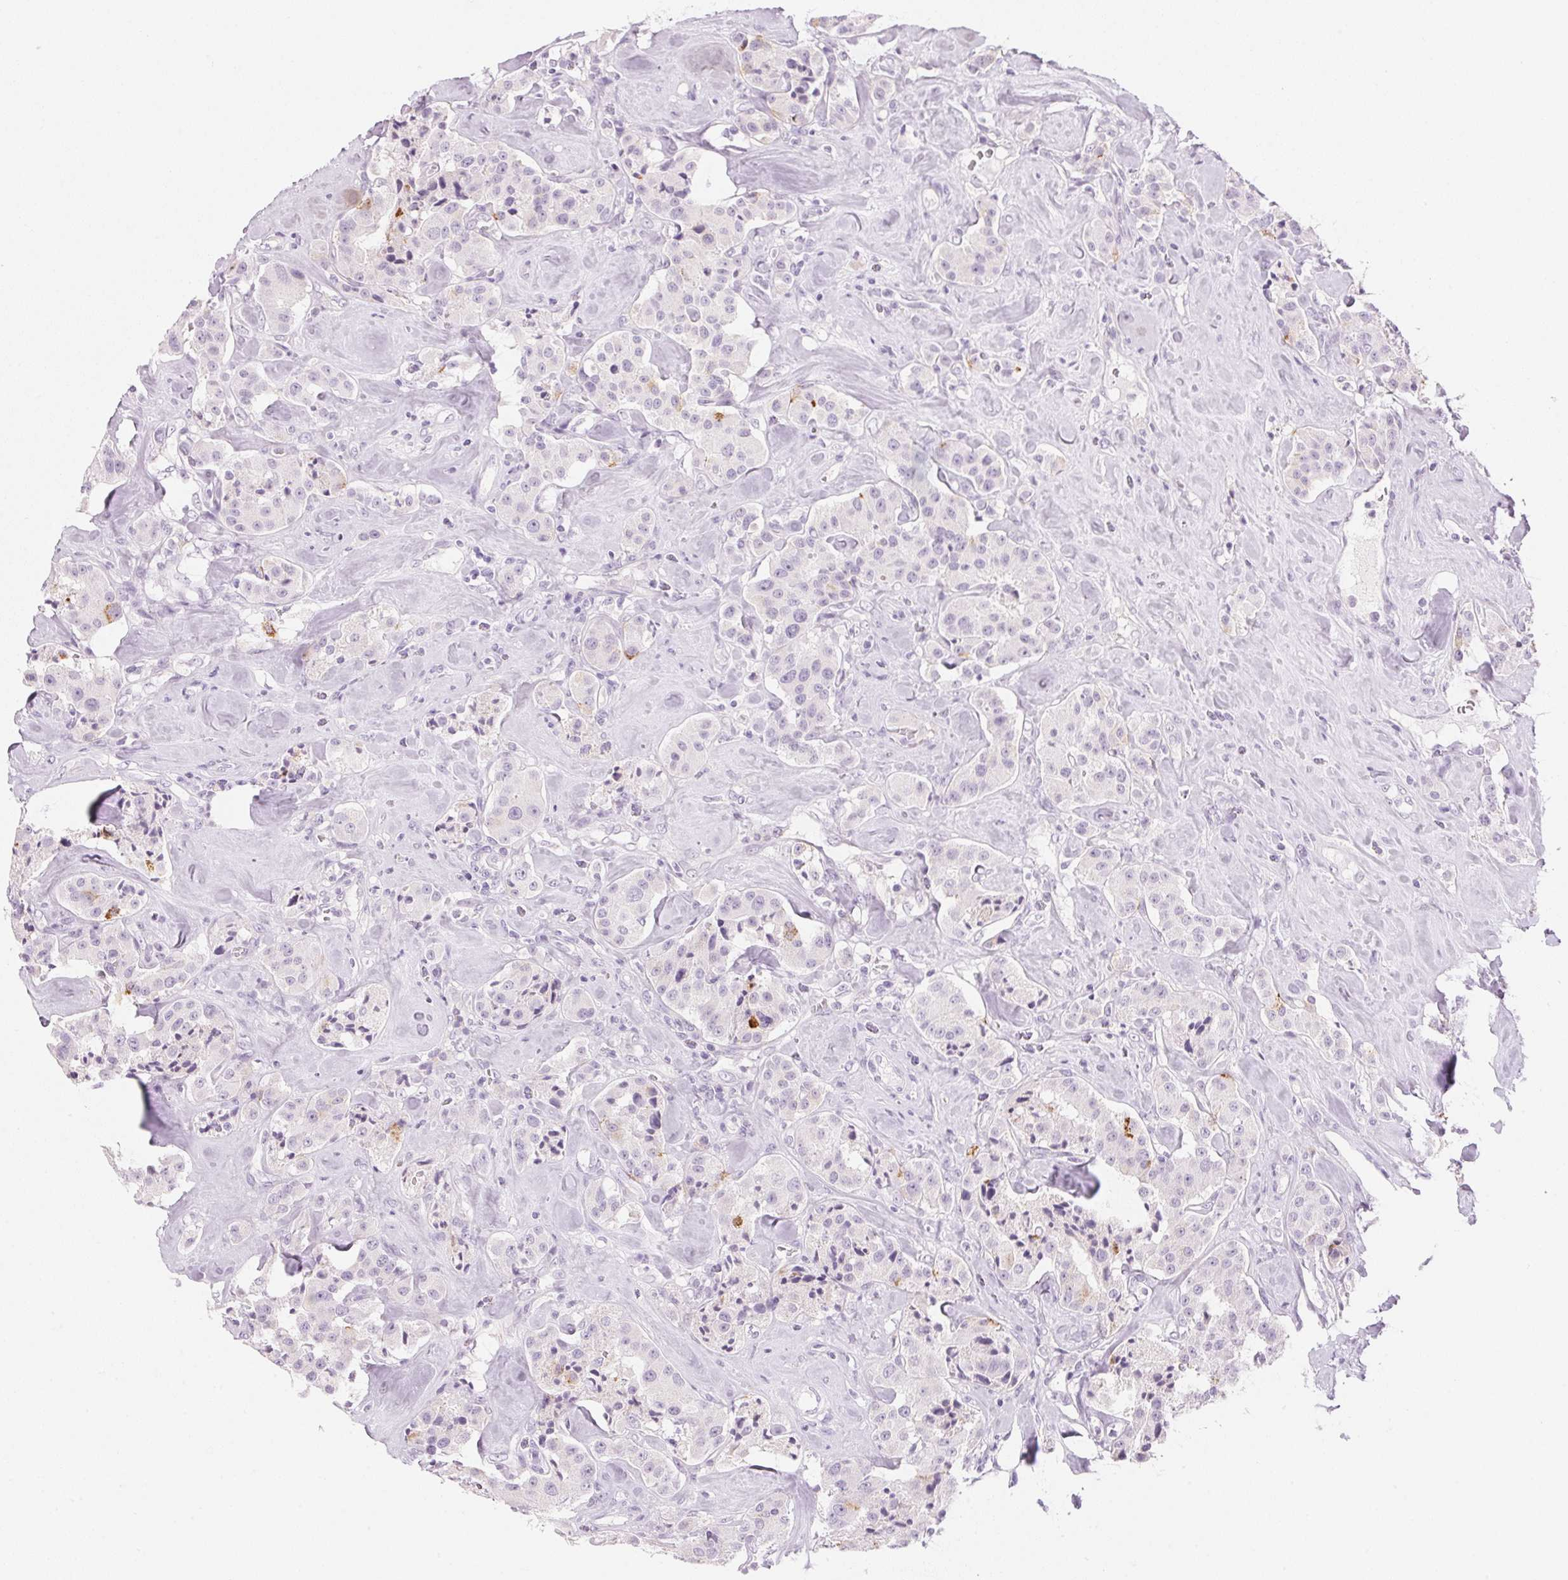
{"staining": {"intensity": "moderate", "quantity": "<25%", "location": "cytoplasmic/membranous"}, "tissue": "carcinoid", "cell_type": "Tumor cells", "image_type": "cancer", "snomed": [{"axis": "morphology", "description": "Carcinoid, malignant, NOS"}, {"axis": "topography", "description": "Pancreas"}], "caption": "Carcinoid (malignant) stained with DAB (3,3'-diaminobenzidine) IHC demonstrates low levels of moderate cytoplasmic/membranous staining in about <25% of tumor cells. The protein is stained brown, and the nuclei are stained in blue (DAB (3,3'-diaminobenzidine) IHC with brightfield microscopy, high magnification).", "gene": "IGFBP1", "patient": {"sex": "male", "age": 41}}